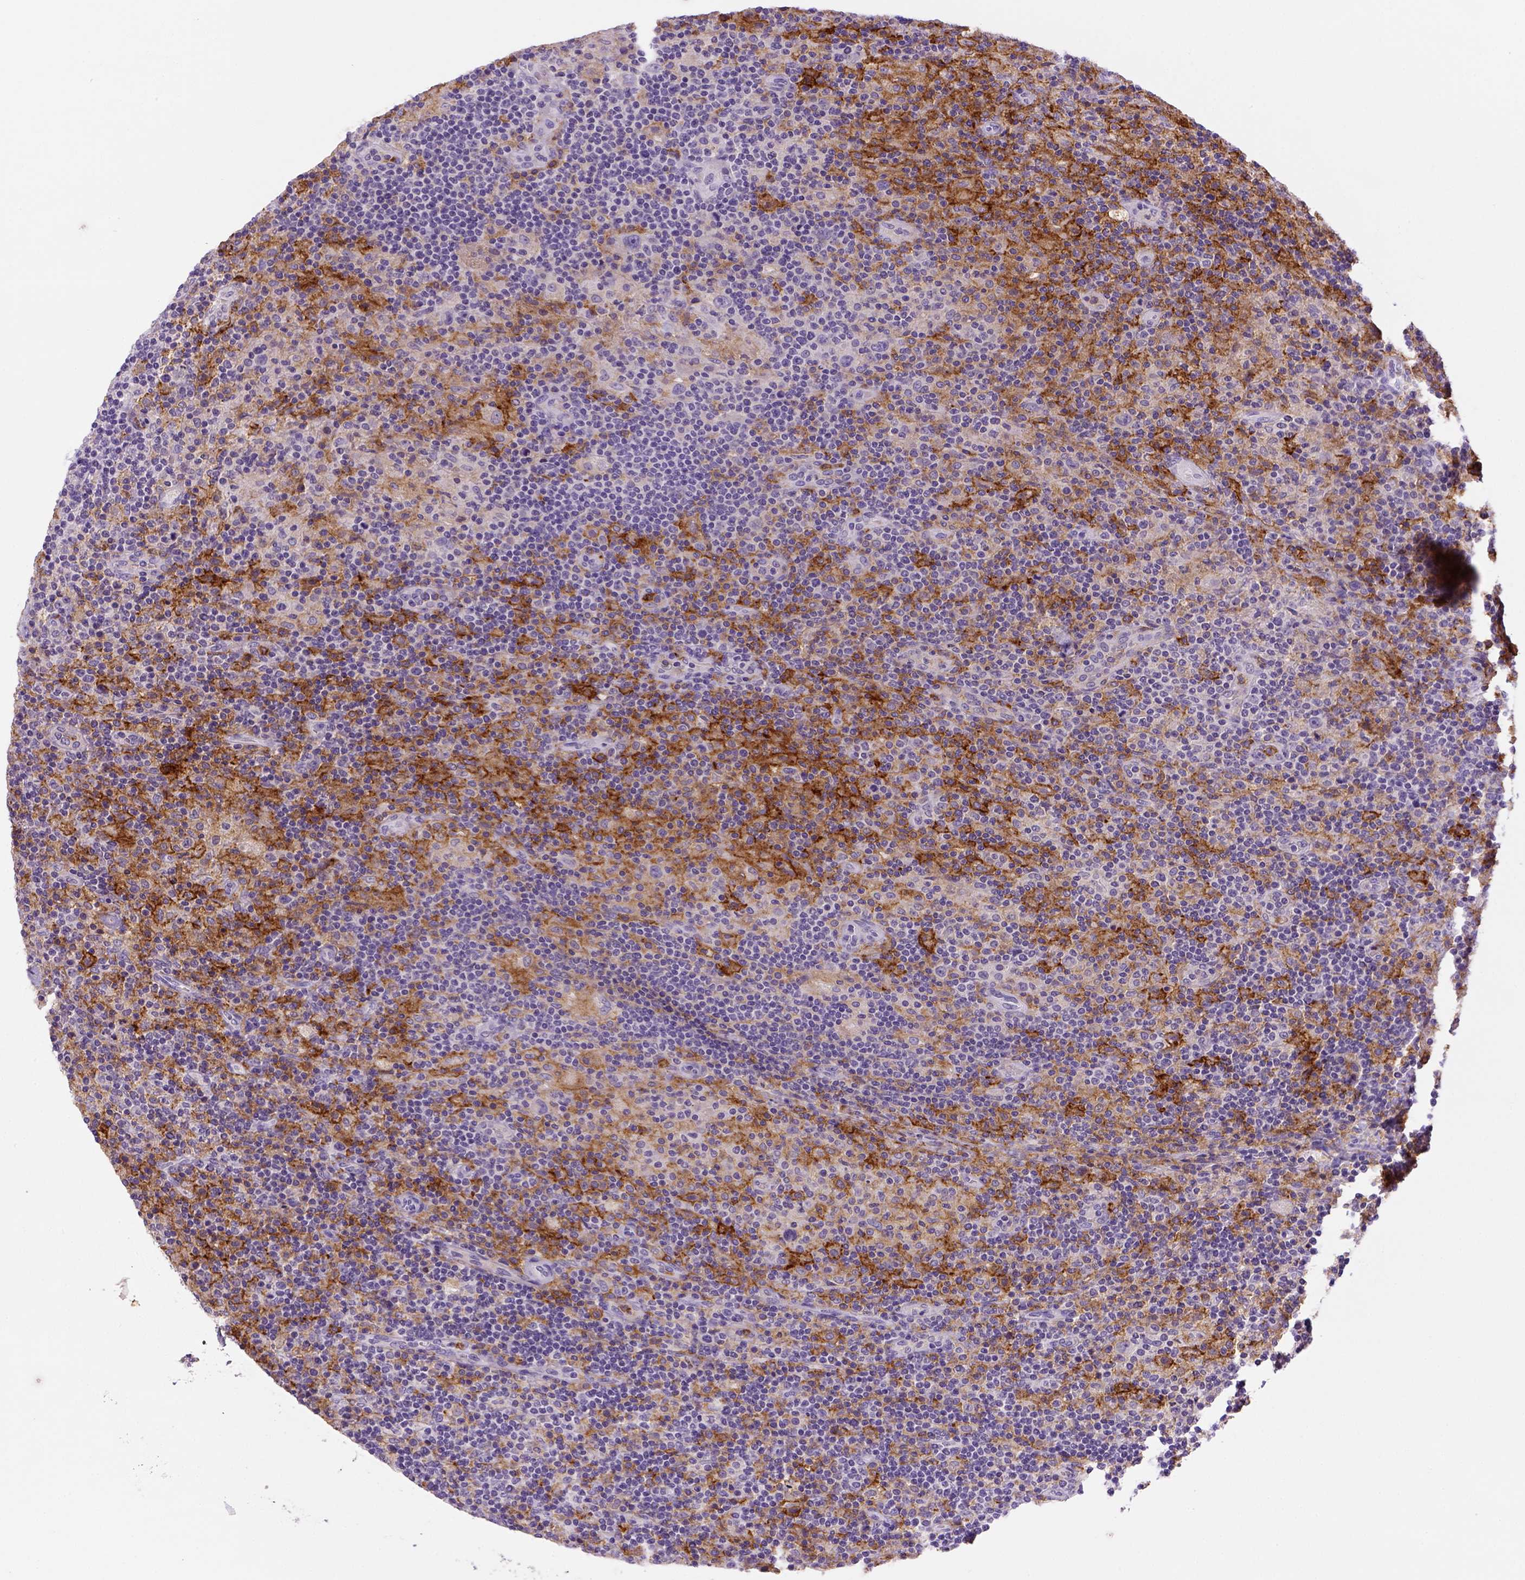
{"staining": {"intensity": "negative", "quantity": "none", "location": "none"}, "tissue": "lymphoma", "cell_type": "Tumor cells", "image_type": "cancer", "snomed": [{"axis": "morphology", "description": "Hodgkin's disease, NOS"}, {"axis": "topography", "description": "Lymph node"}], "caption": "This is a photomicrograph of IHC staining of lymphoma, which shows no expression in tumor cells. Brightfield microscopy of IHC stained with DAB (3,3'-diaminobenzidine) (brown) and hematoxylin (blue), captured at high magnification.", "gene": "CD14", "patient": {"sex": "male", "age": 70}}